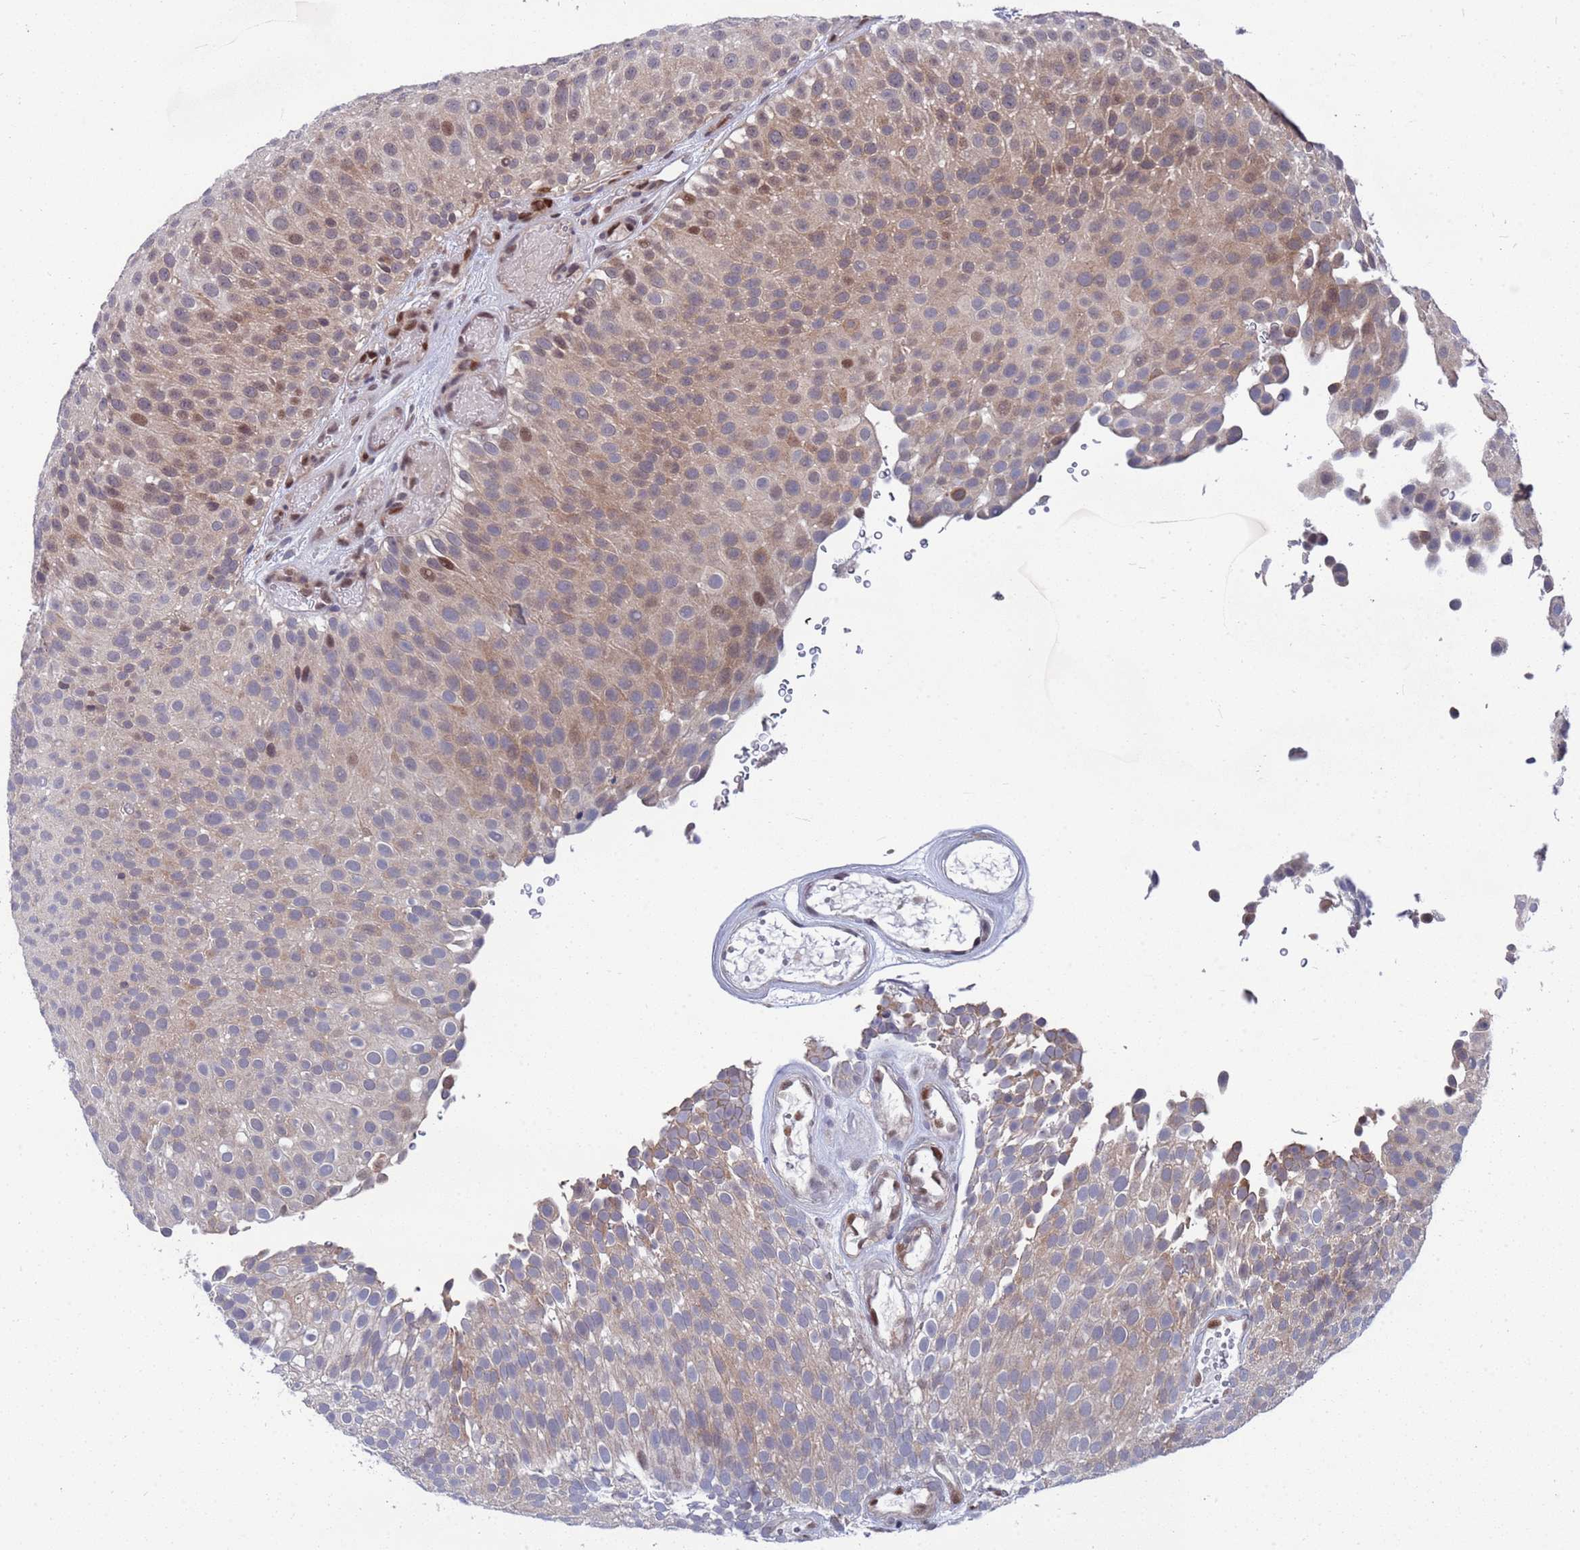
{"staining": {"intensity": "moderate", "quantity": "<25%", "location": "nuclear"}, "tissue": "urothelial cancer", "cell_type": "Tumor cells", "image_type": "cancer", "snomed": [{"axis": "morphology", "description": "Urothelial carcinoma, Low grade"}, {"axis": "topography", "description": "Urinary bladder"}], "caption": "Human low-grade urothelial carcinoma stained with a protein marker displays moderate staining in tumor cells.", "gene": "TMBIM6", "patient": {"sex": "male", "age": 78}}